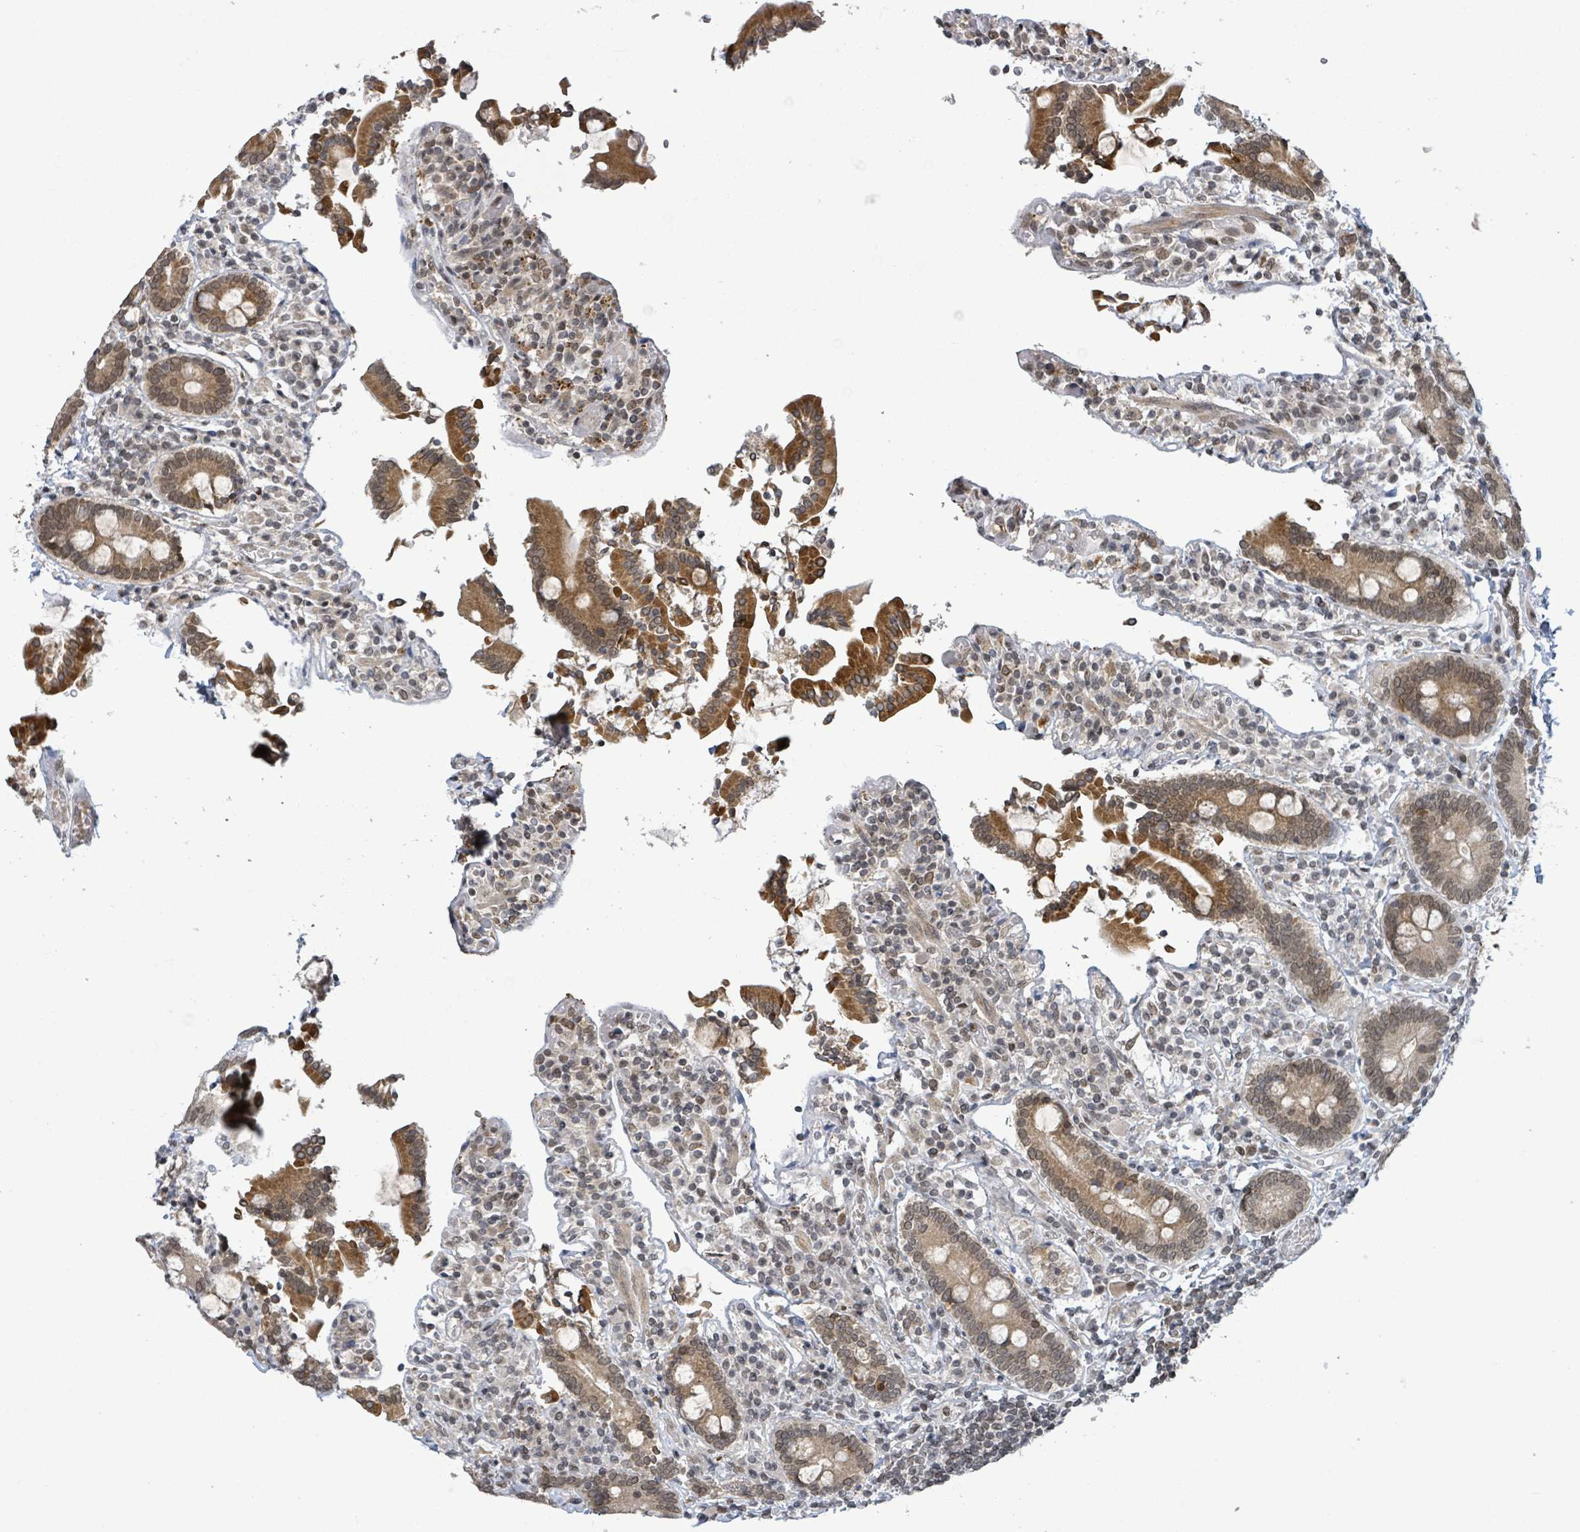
{"staining": {"intensity": "moderate", "quantity": ">75%", "location": "cytoplasmic/membranous,nuclear"}, "tissue": "duodenum", "cell_type": "Glandular cells", "image_type": "normal", "snomed": [{"axis": "morphology", "description": "Normal tissue, NOS"}, {"axis": "topography", "description": "Duodenum"}], "caption": "Protein expression by immunohistochemistry (IHC) exhibits moderate cytoplasmic/membranous,nuclear staining in about >75% of glandular cells in benign duodenum. Using DAB (brown) and hematoxylin (blue) stains, captured at high magnification using brightfield microscopy.", "gene": "SBF2", "patient": {"sex": "male", "age": 55}}